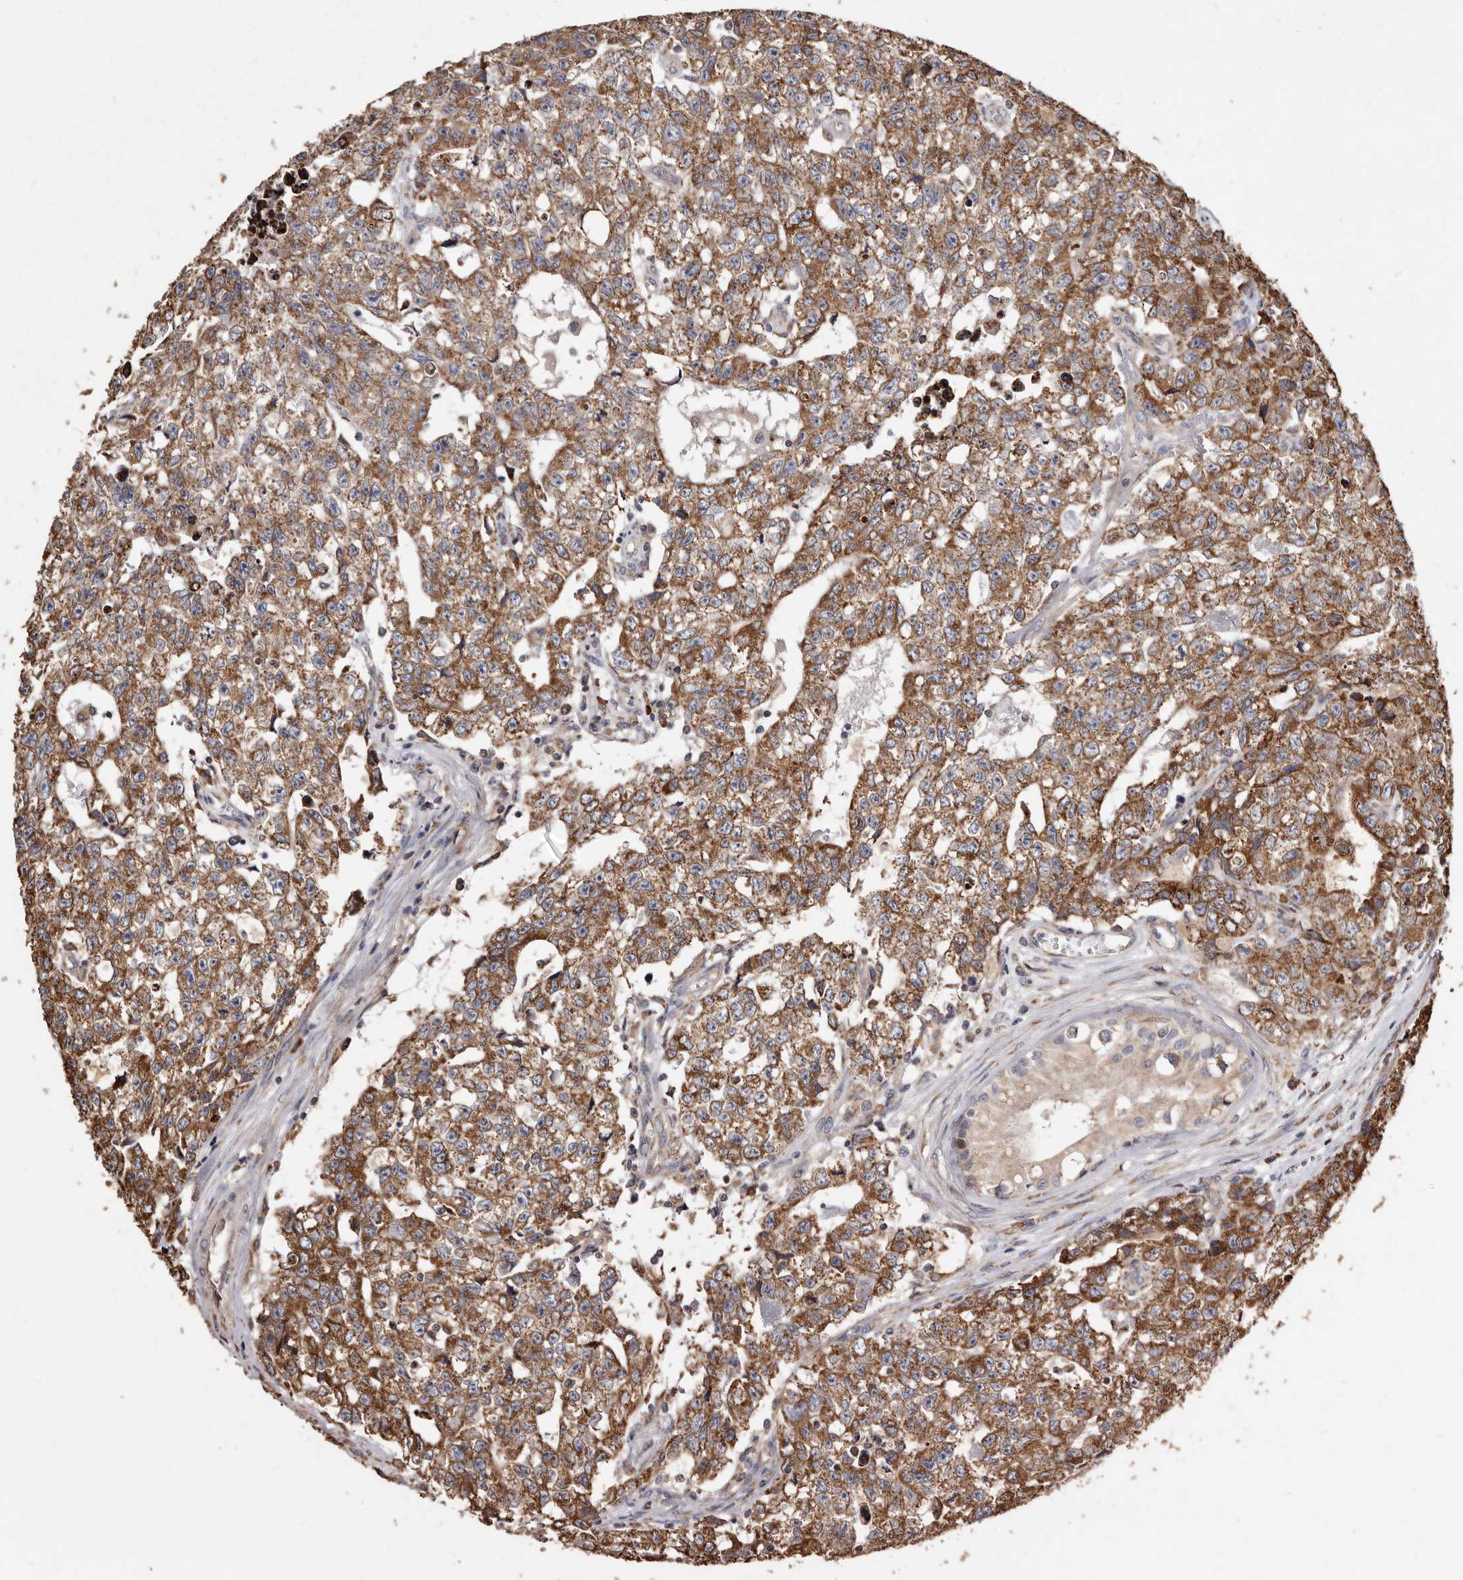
{"staining": {"intensity": "moderate", "quantity": ">75%", "location": "cytoplasmic/membranous"}, "tissue": "testis cancer", "cell_type": "Tumor cells", "image_type": "cancer", "snomed": [{"axis": "morphology", "description": "Carcinoma, Embryonal, NOS"}, {"axis": "topography", "description": "Testis"}], "caption": "Tumor cells exhibit medium levels of moderate cytoplasmic/membranous positivity in approximately >75% of cells in human testis cancer (embryonal carcinoma).", "gene": "STEAP2", "patient": {"sex": "male", "age": 28}}